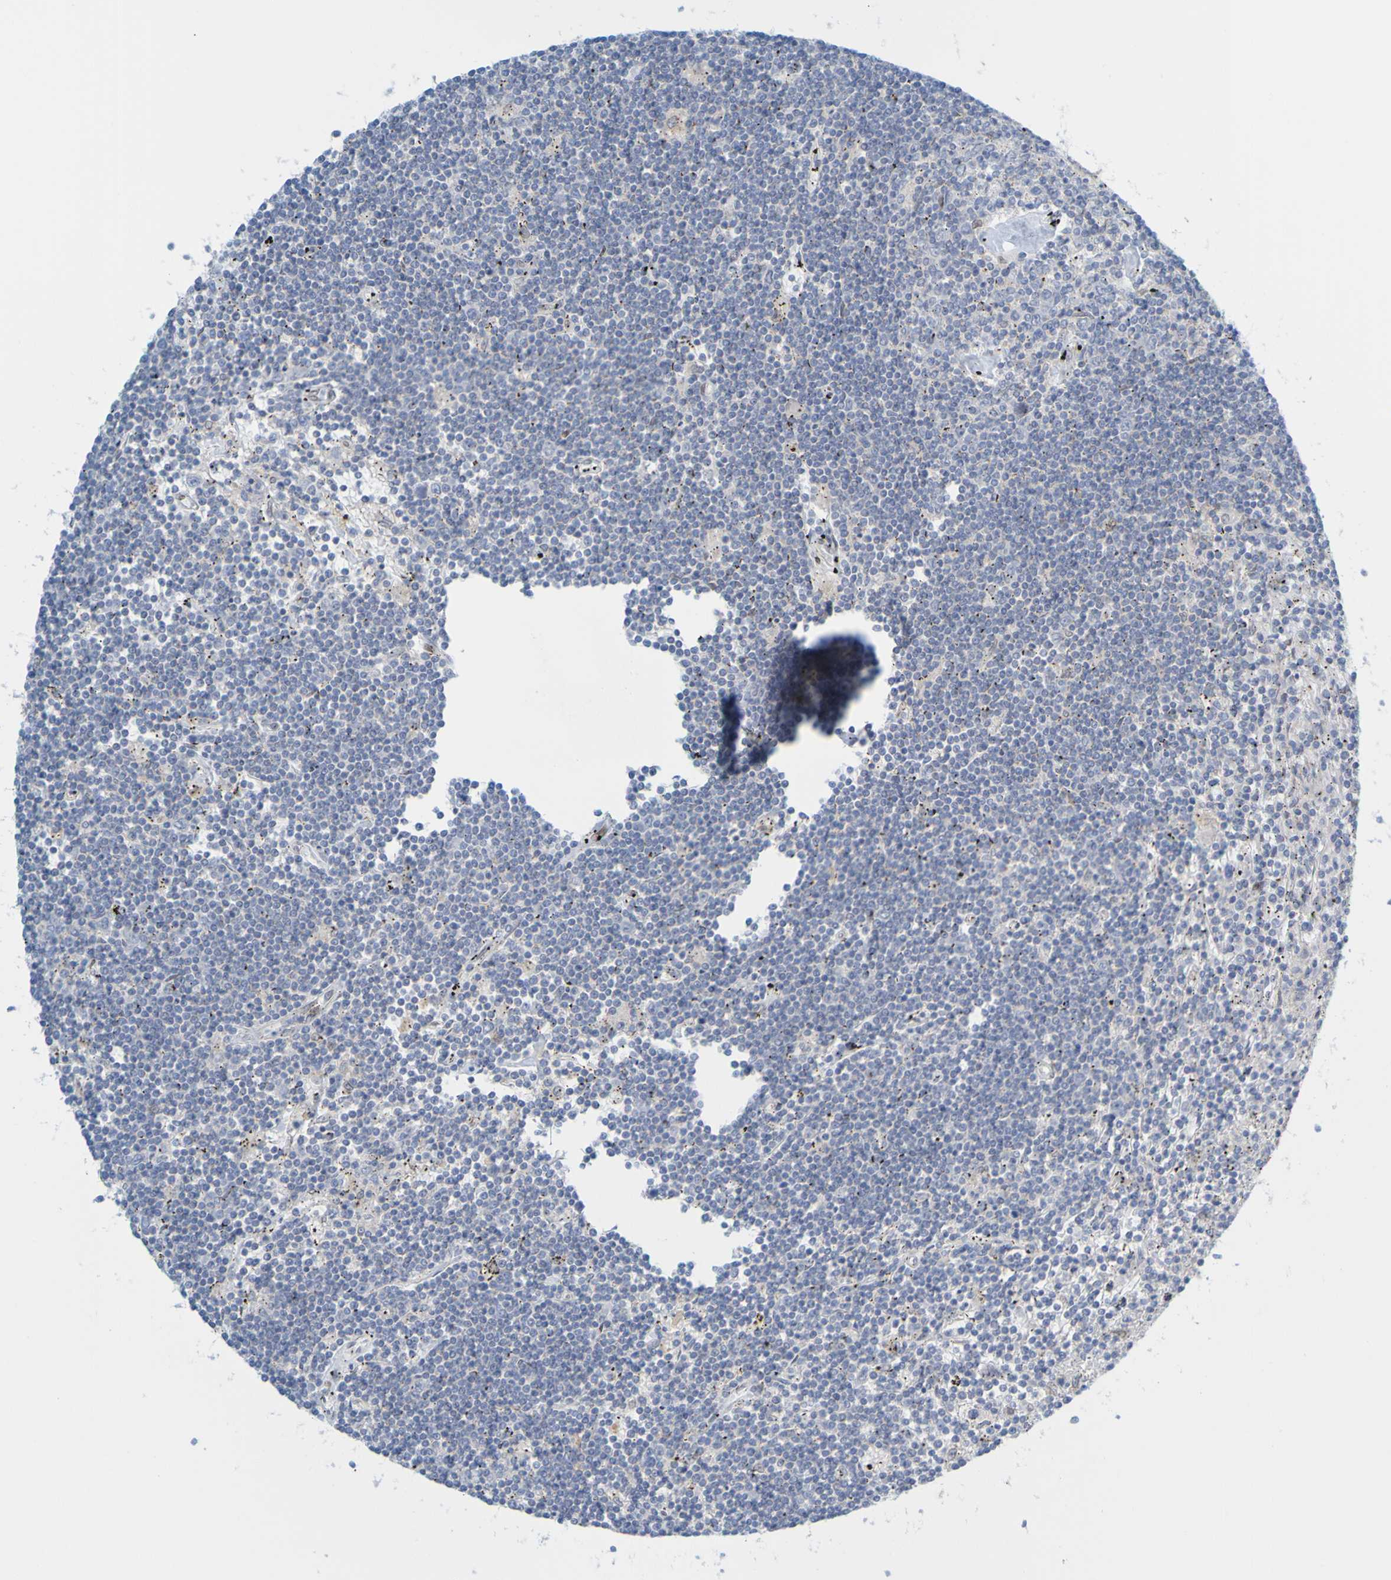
{"staining": {"intensity": "negative", "quantity": "none", "location": "none"}, "tissue": "lymphoma", "cell_type": "Tumor cells", "image_type": "cancer", "snomed": [{"axis": "morphology", "description": "Malignant lymphoma, non-Hodgkin's type, Low grade"}, {"axis": "topography", "description": "Spleen"}], "caption": "Immunohistochemistry (IHC) of malignant lymphoma, non-Hodgkin's type (low-grade) reveals no staining in tumor cells.", "gene": "MAG", "patient": {"sex": "male", "age": 76}}